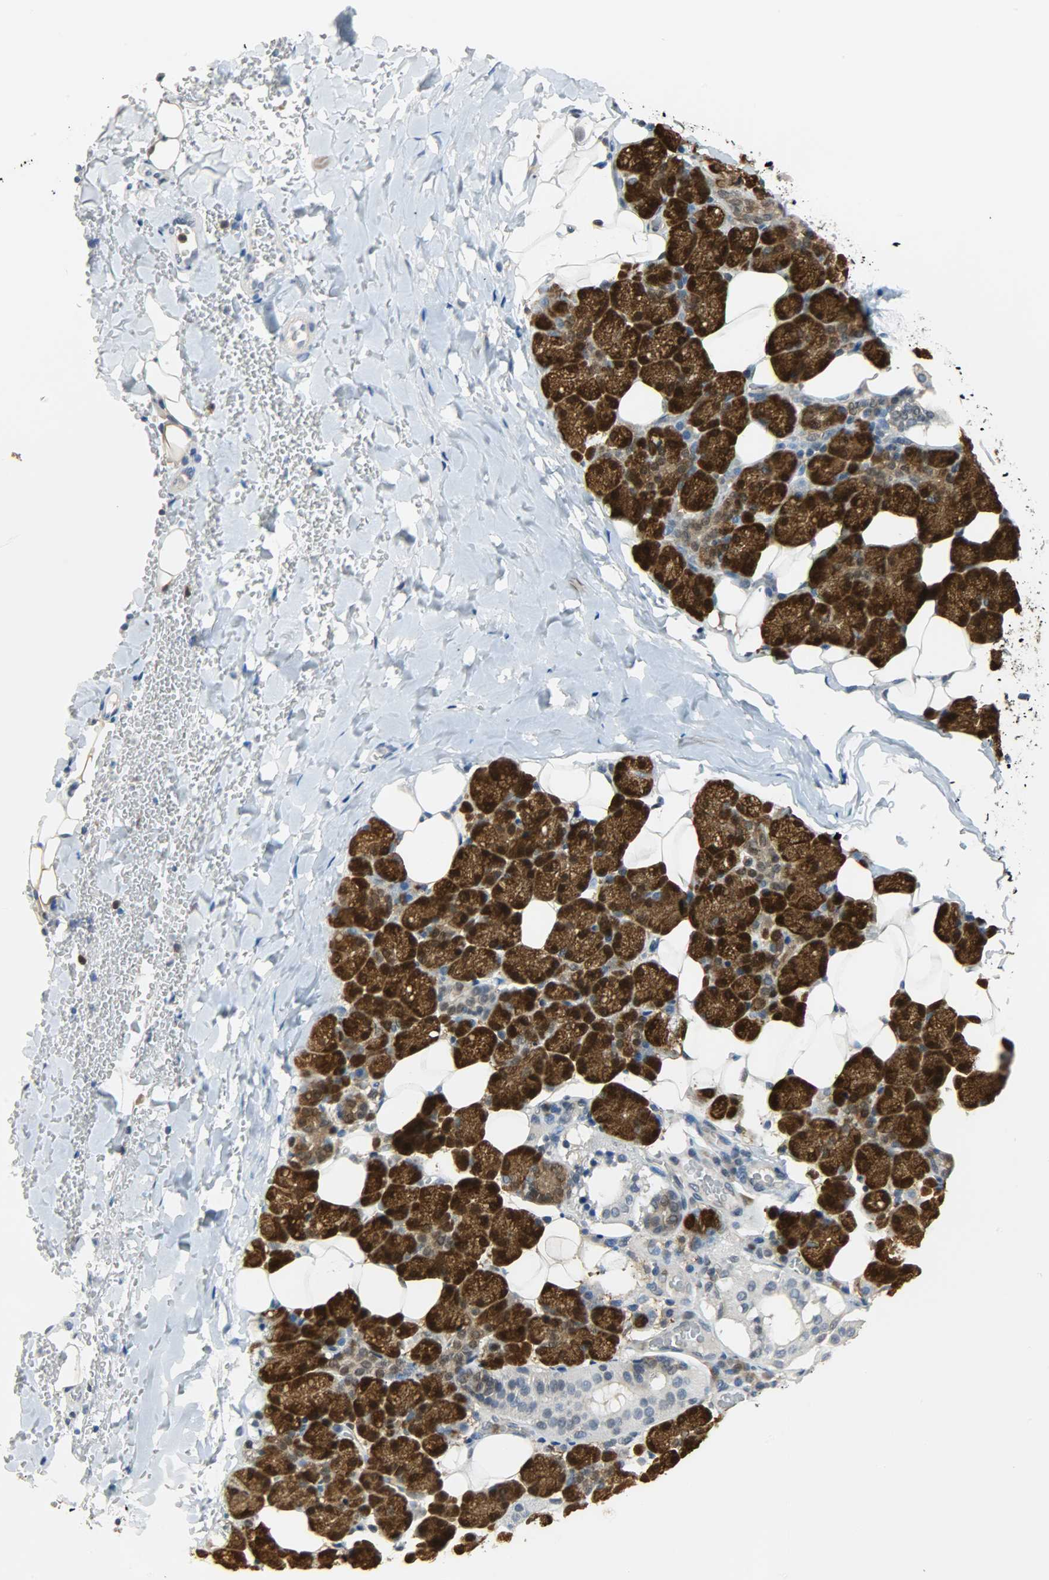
{"staining": {"intensity": "strong", "quantity": ">75%", "location": "cytoplasmic/membranous,nuclear"}, "tissue": "salivary gland", "cell_type": "Glandular cells", "image_type": "normal", "snomed": [{"axis": "morphology", "description": "Normal tissue, NOS"}, {"axis": "topography", "description": "Lymph node"}, {"axis": "topography", "description": "Salivary gland"}], "caption": "Protein analysis of normal salivary gland reveals strong cytoplasmic/membranous,nuclear expression in about >75% of glandular cells.", "gene": "EIF4EBP1", "patient": {"sex": "male", "age": 8}}